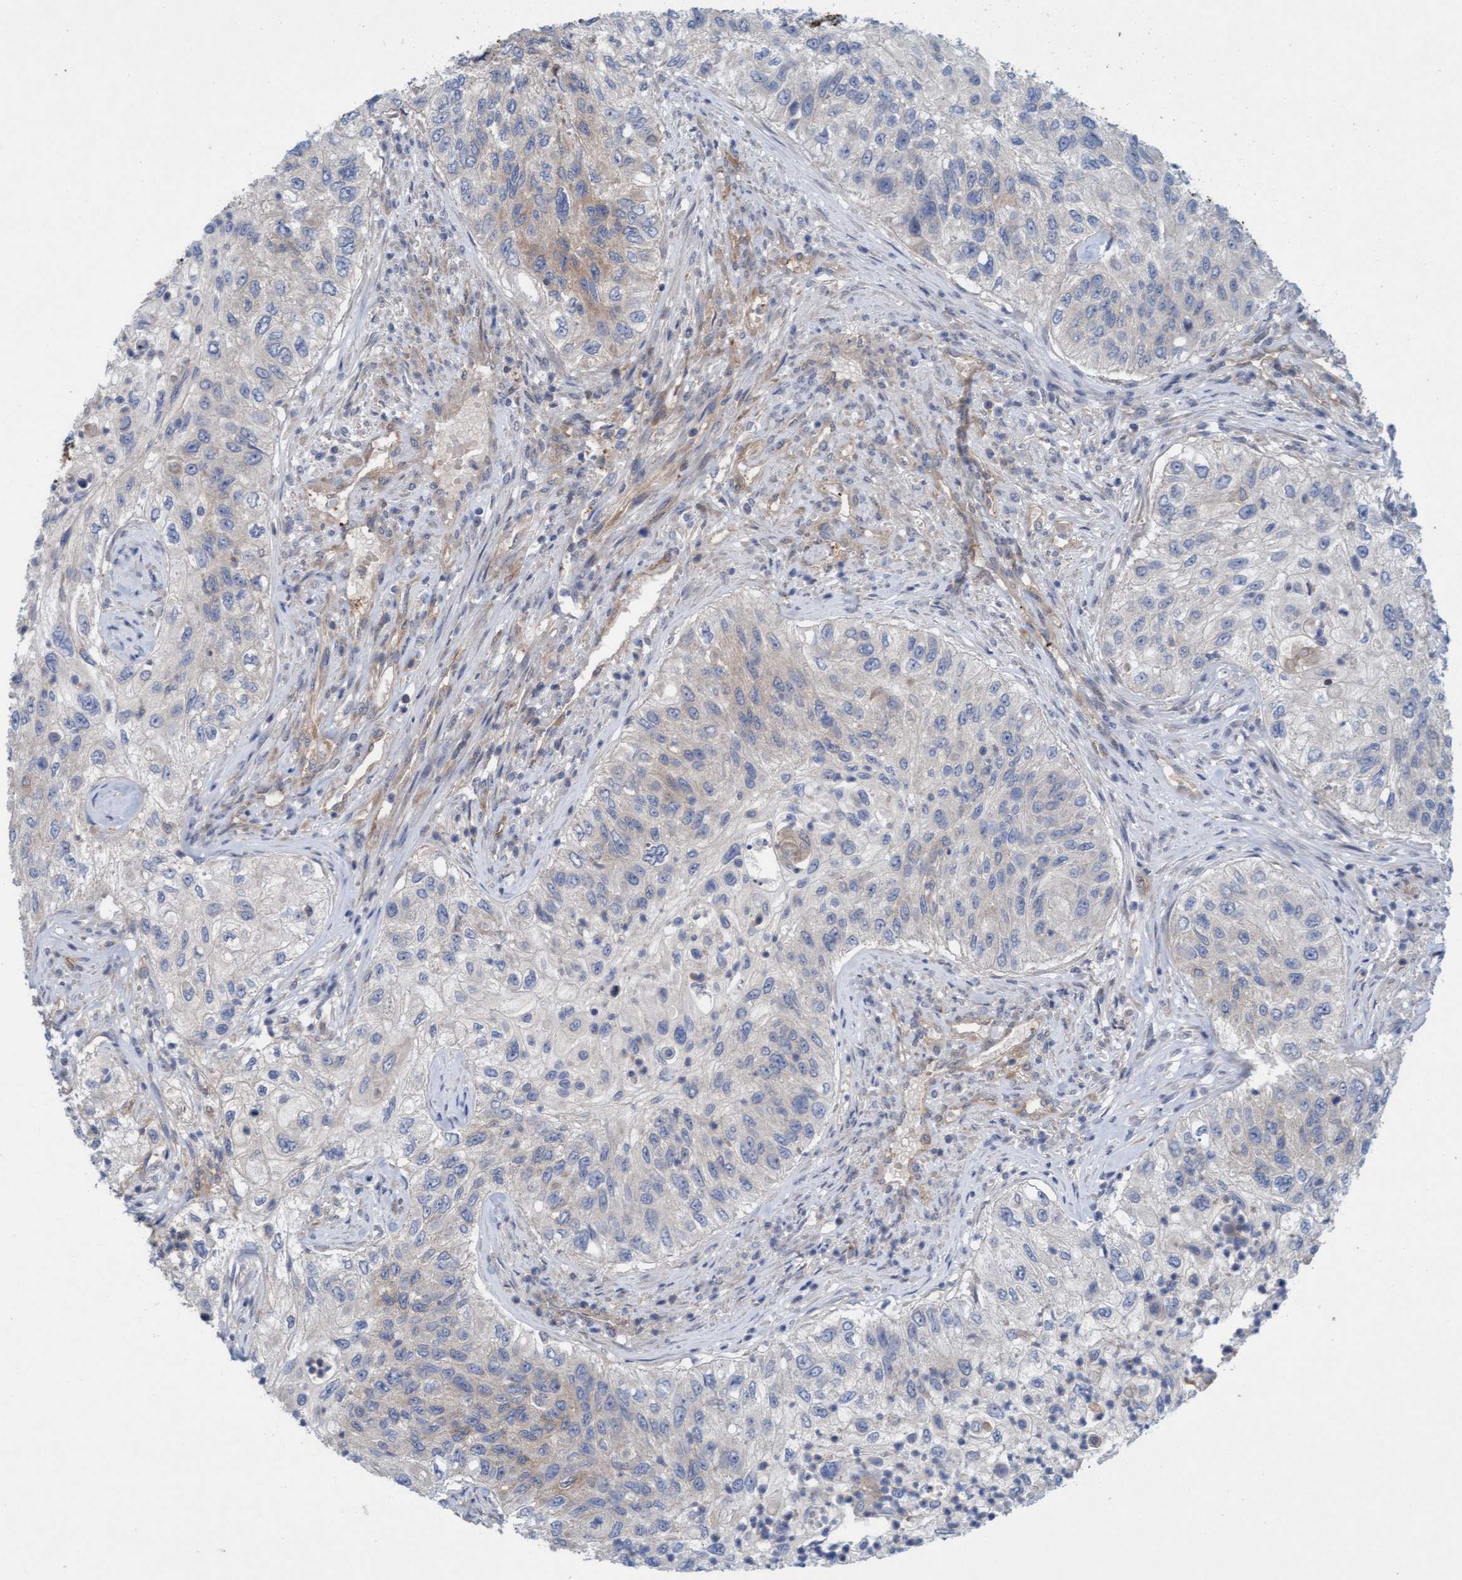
{"staining": {"intensity": "negative", "quantity": "none", "location": "none"}, "tissue": "urothelial cancer", "cell_type": "Tumor cells", "image_type": "cancer", "snomed": [{"axis": "morphology", "description": "Urothelial carcinoma, High grade"}, {"axis": "topography", "description": "Urinary bladder"}], "caption": "High power microscopy histopathology image of an immunohistochemistry (IHC) micrograph of high-grade urothelial carcinoma, revealing no significant staining in tumor cells.", "gene": "KLHL25", "patient": {"sex": "female", "age": 60}}